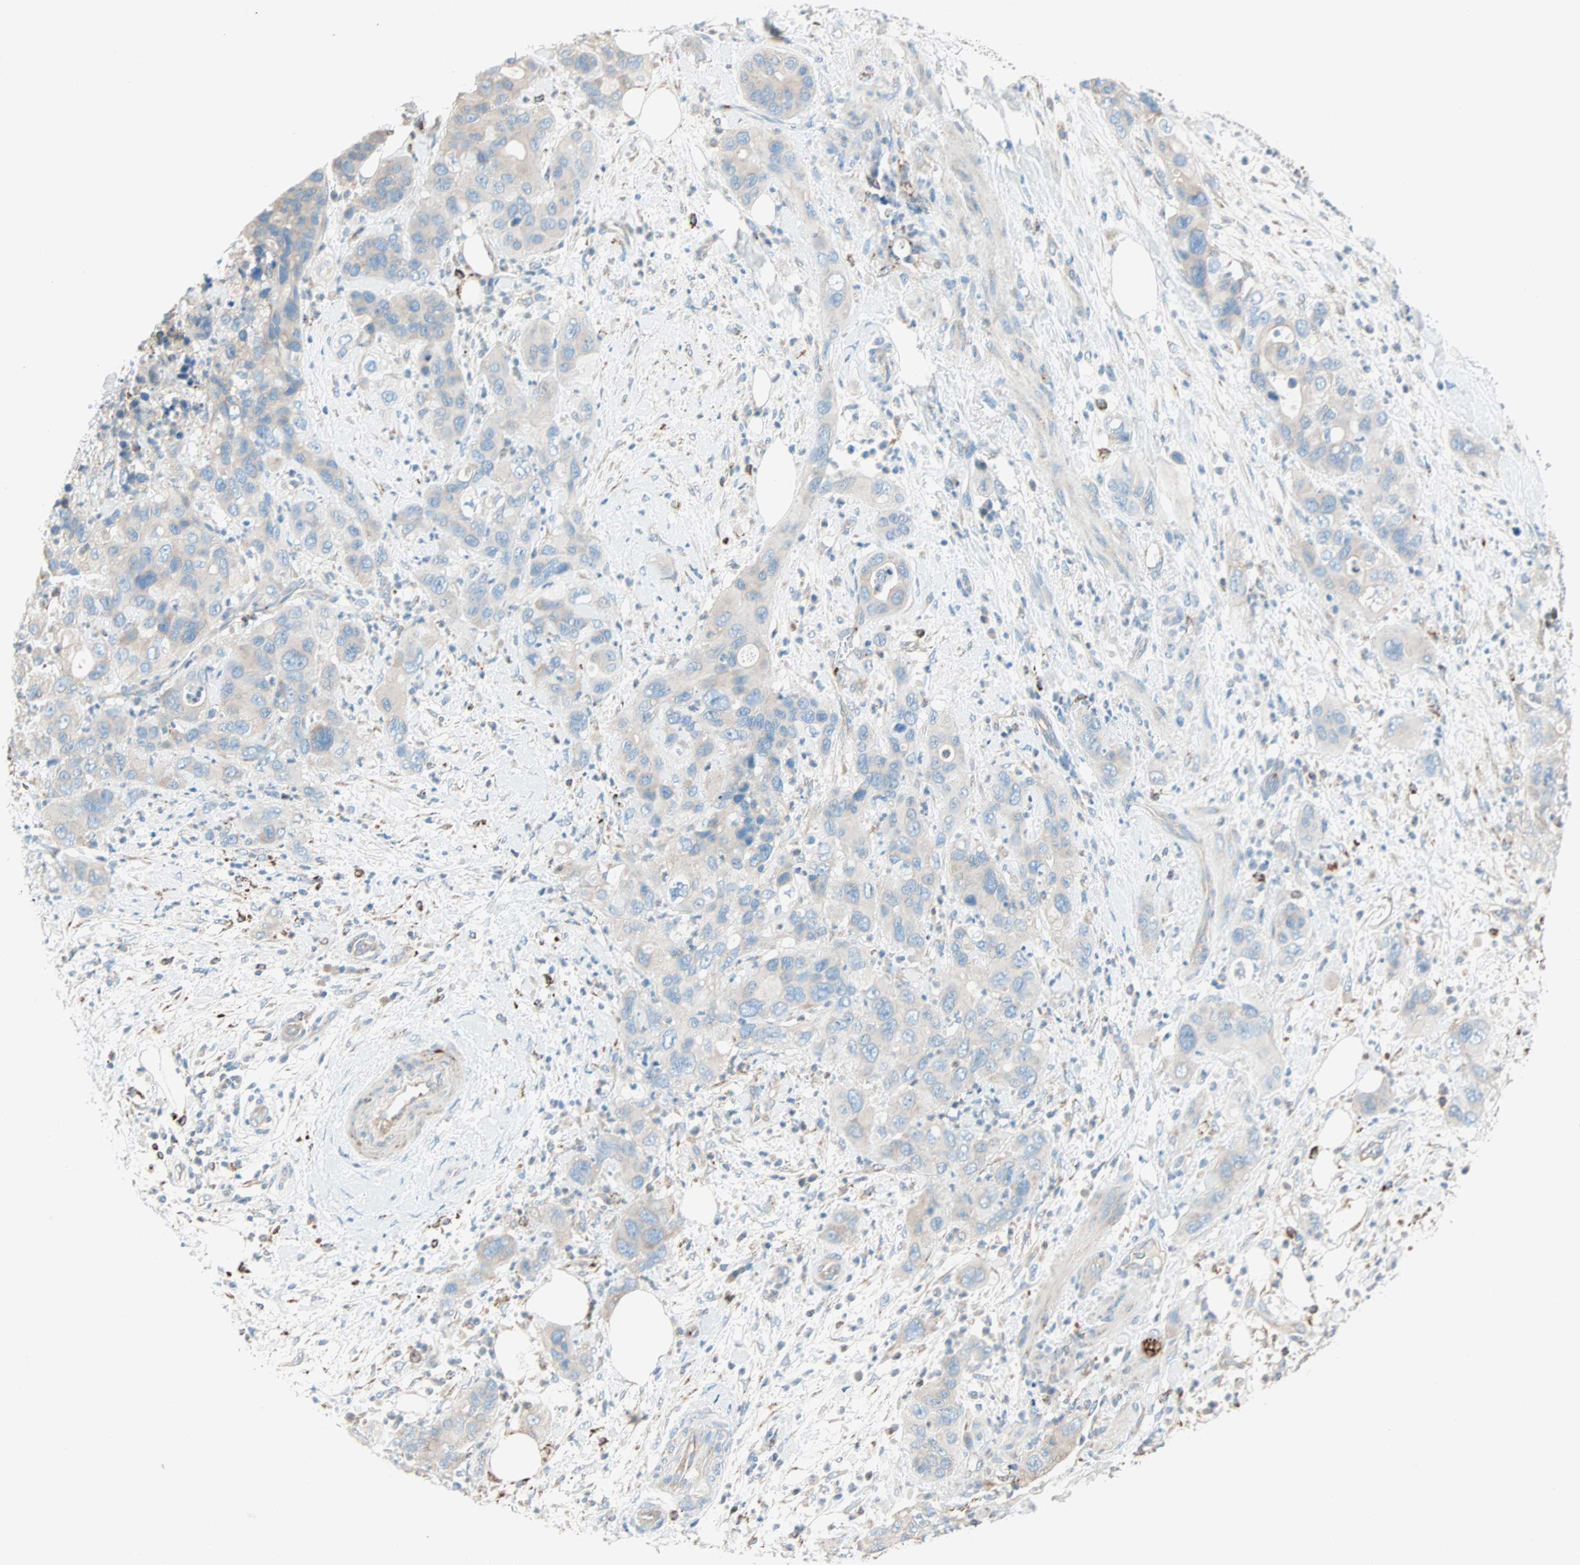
{"staining": {"intensity": "weak", "quantity": ">75%", "location": "cytoplasmic/membranous"}, "tissue": "pancreatic cancer", "cell_type": "Tumor cells", "image_type": "cancer", "snomed": [{"axis": "morphology", "description": "Adenocarcinoma, NOS"}, {"axis": "topography", "description": "Pancreas"}], "caption": "Pancreatic cancer stained for a protein reveals weak cytoplasmic/membranous positivity in tumor cells.", "gene": "LY6G6F", "patient": {"sex": "female", "age": 71}}